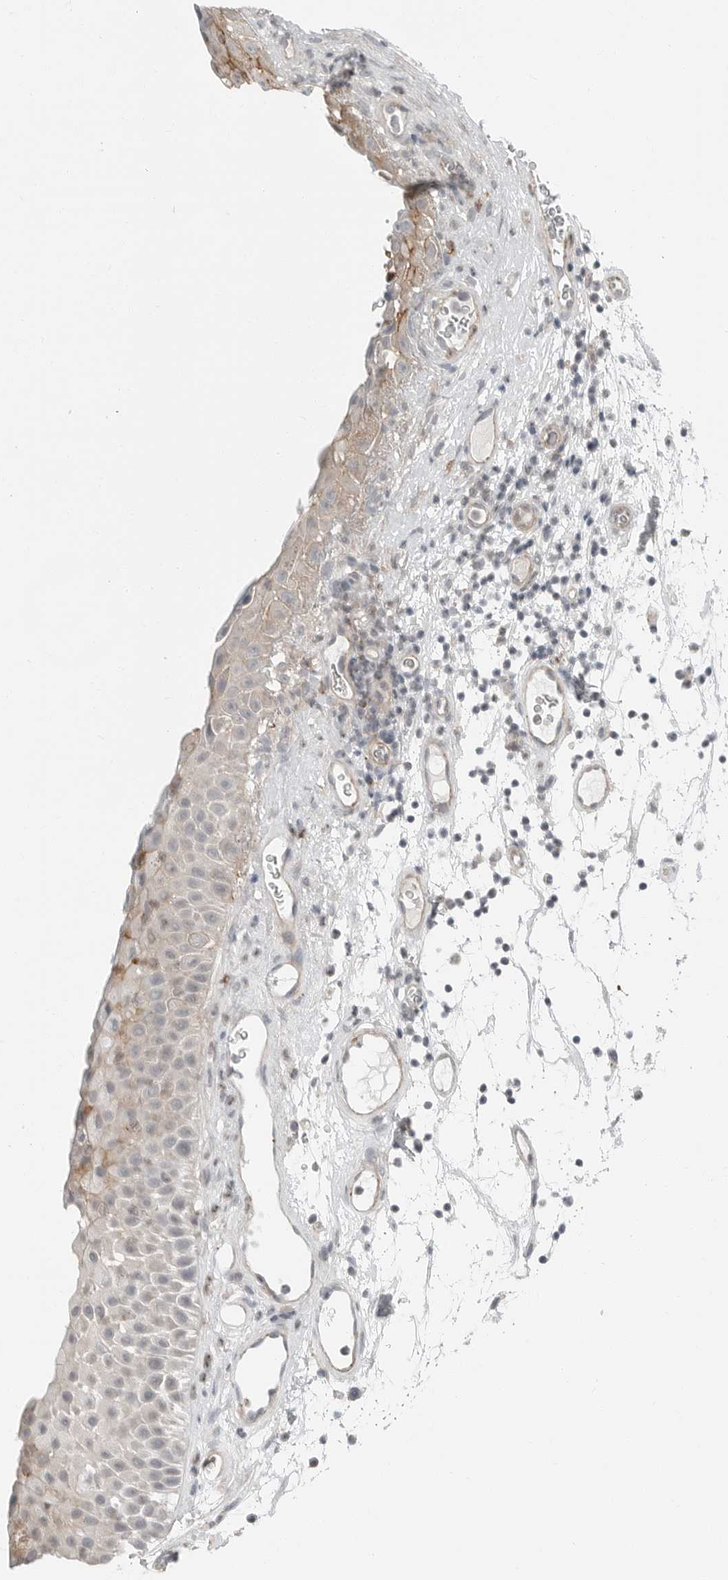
{"staining": {"intensity": "moderate", "quantity": "<25%", "location": "cytoplasmic/membranous"}, "tissue": "nasopharynx", "cell_type": "Respiratory epithelial cells", "image_type": "normal", "snomed": [{"axis": "morphology", "description": "Normal tissue, NOS"}, {"axis": "topography", "description": "Nasopharynx"}], "caption": "Immunohistochemical staining of benign nasopharynx demonstrates moderate cytoplasmic/membranous protein expression in approximately <25% of respiratory epithelial cells.", "gene": "LEFTY2", "patient": {"sex": "male", "age": 64}}